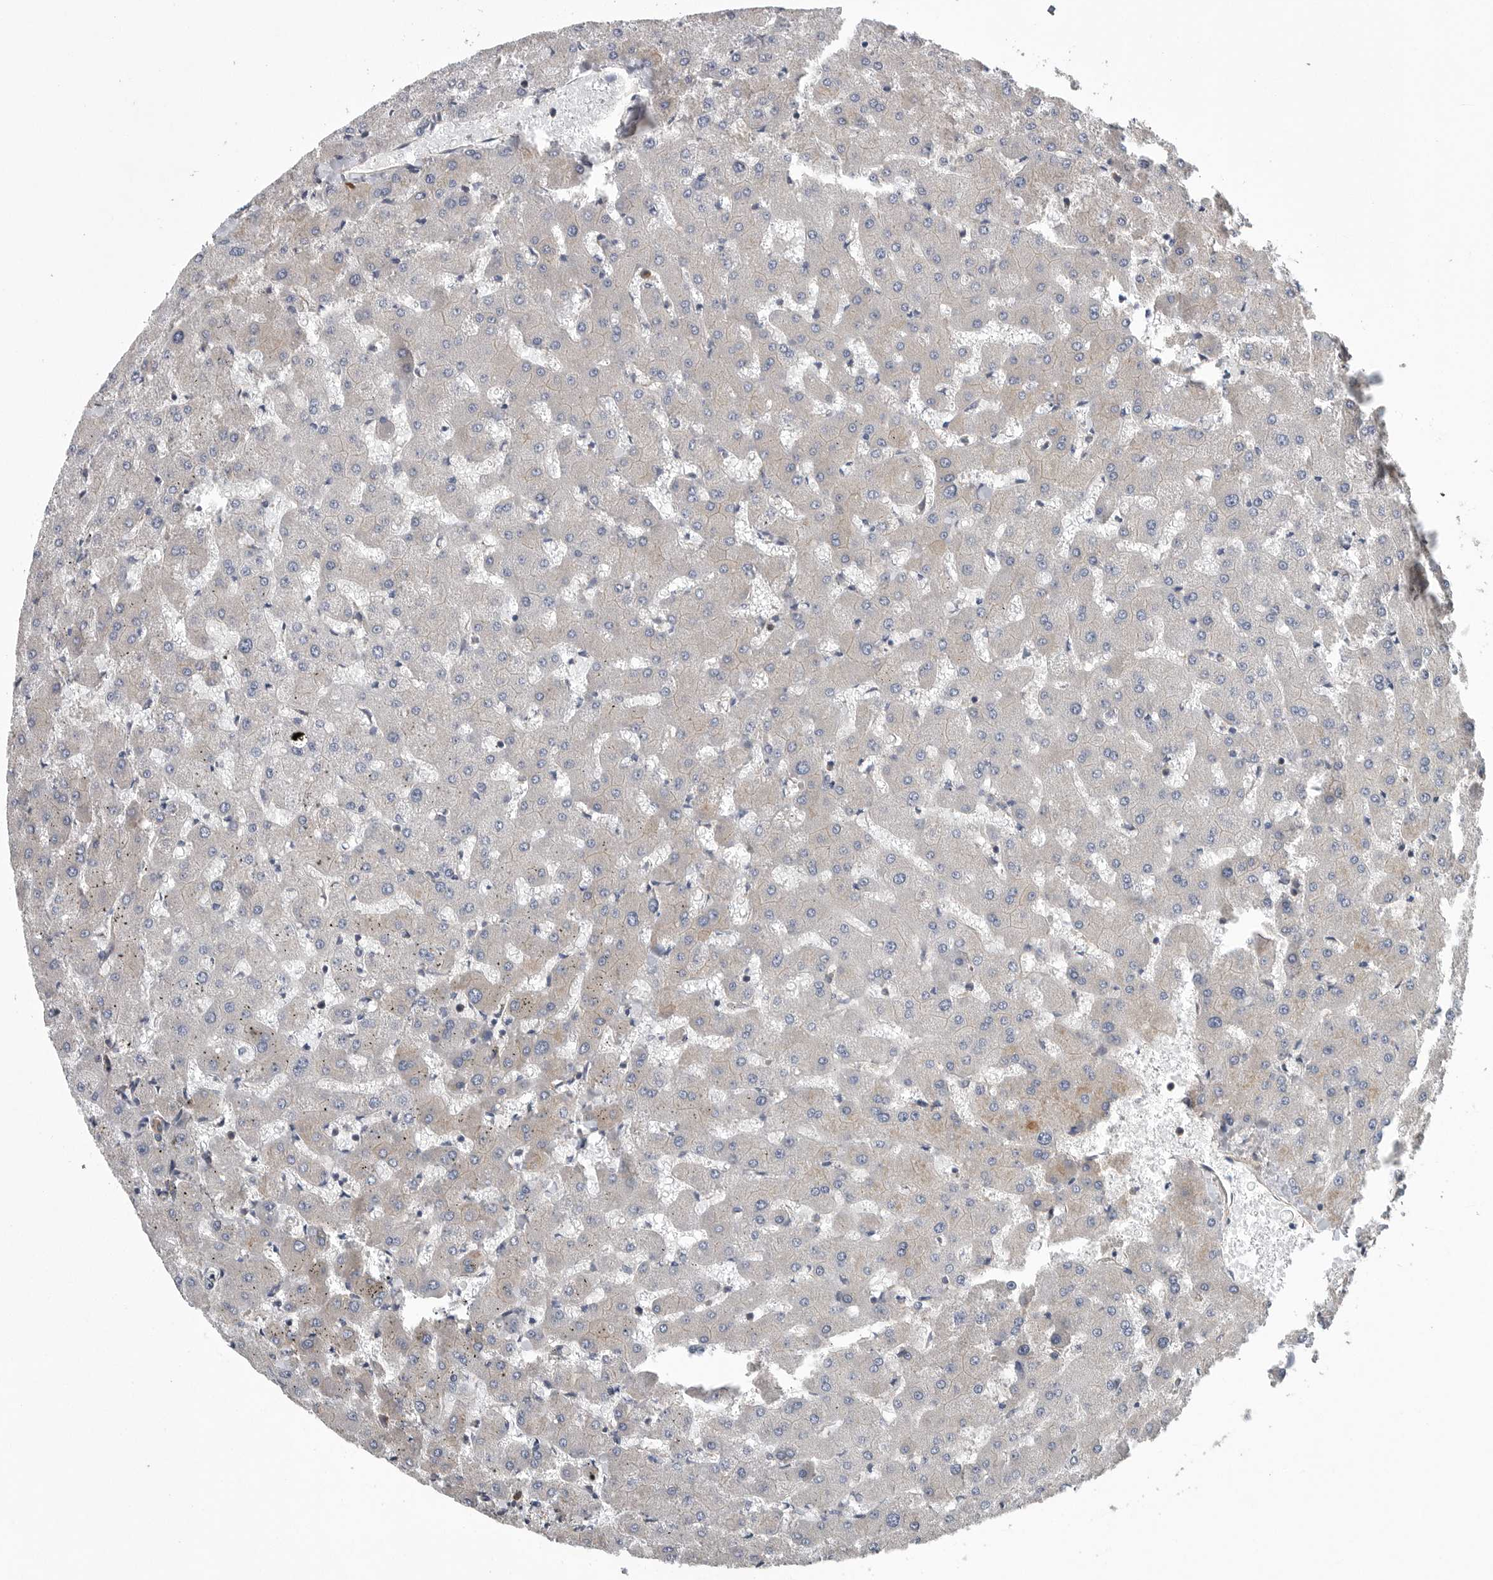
{"staining": {"intensity": "moderate", "quantity": ">75%", "location": "cytoplasmic/membranous"}, "tissue": "liver", "cell_type": "Cholangiocytes", "image_type": "normal", "snomed": [{"axis": "morphology", "description": "Normal tissue, NOS"}, {"axis": "topography", "description": "Liver"}], "caption": "An immunohistochemistry histopathology image of benign tissue is shown. Protein staining in brown shows moderate cytoplasmic/membranous positivity in liver within cholangiocytes.", "gene": "OXR1", "patient": {"sex": "female", "age": 63}}